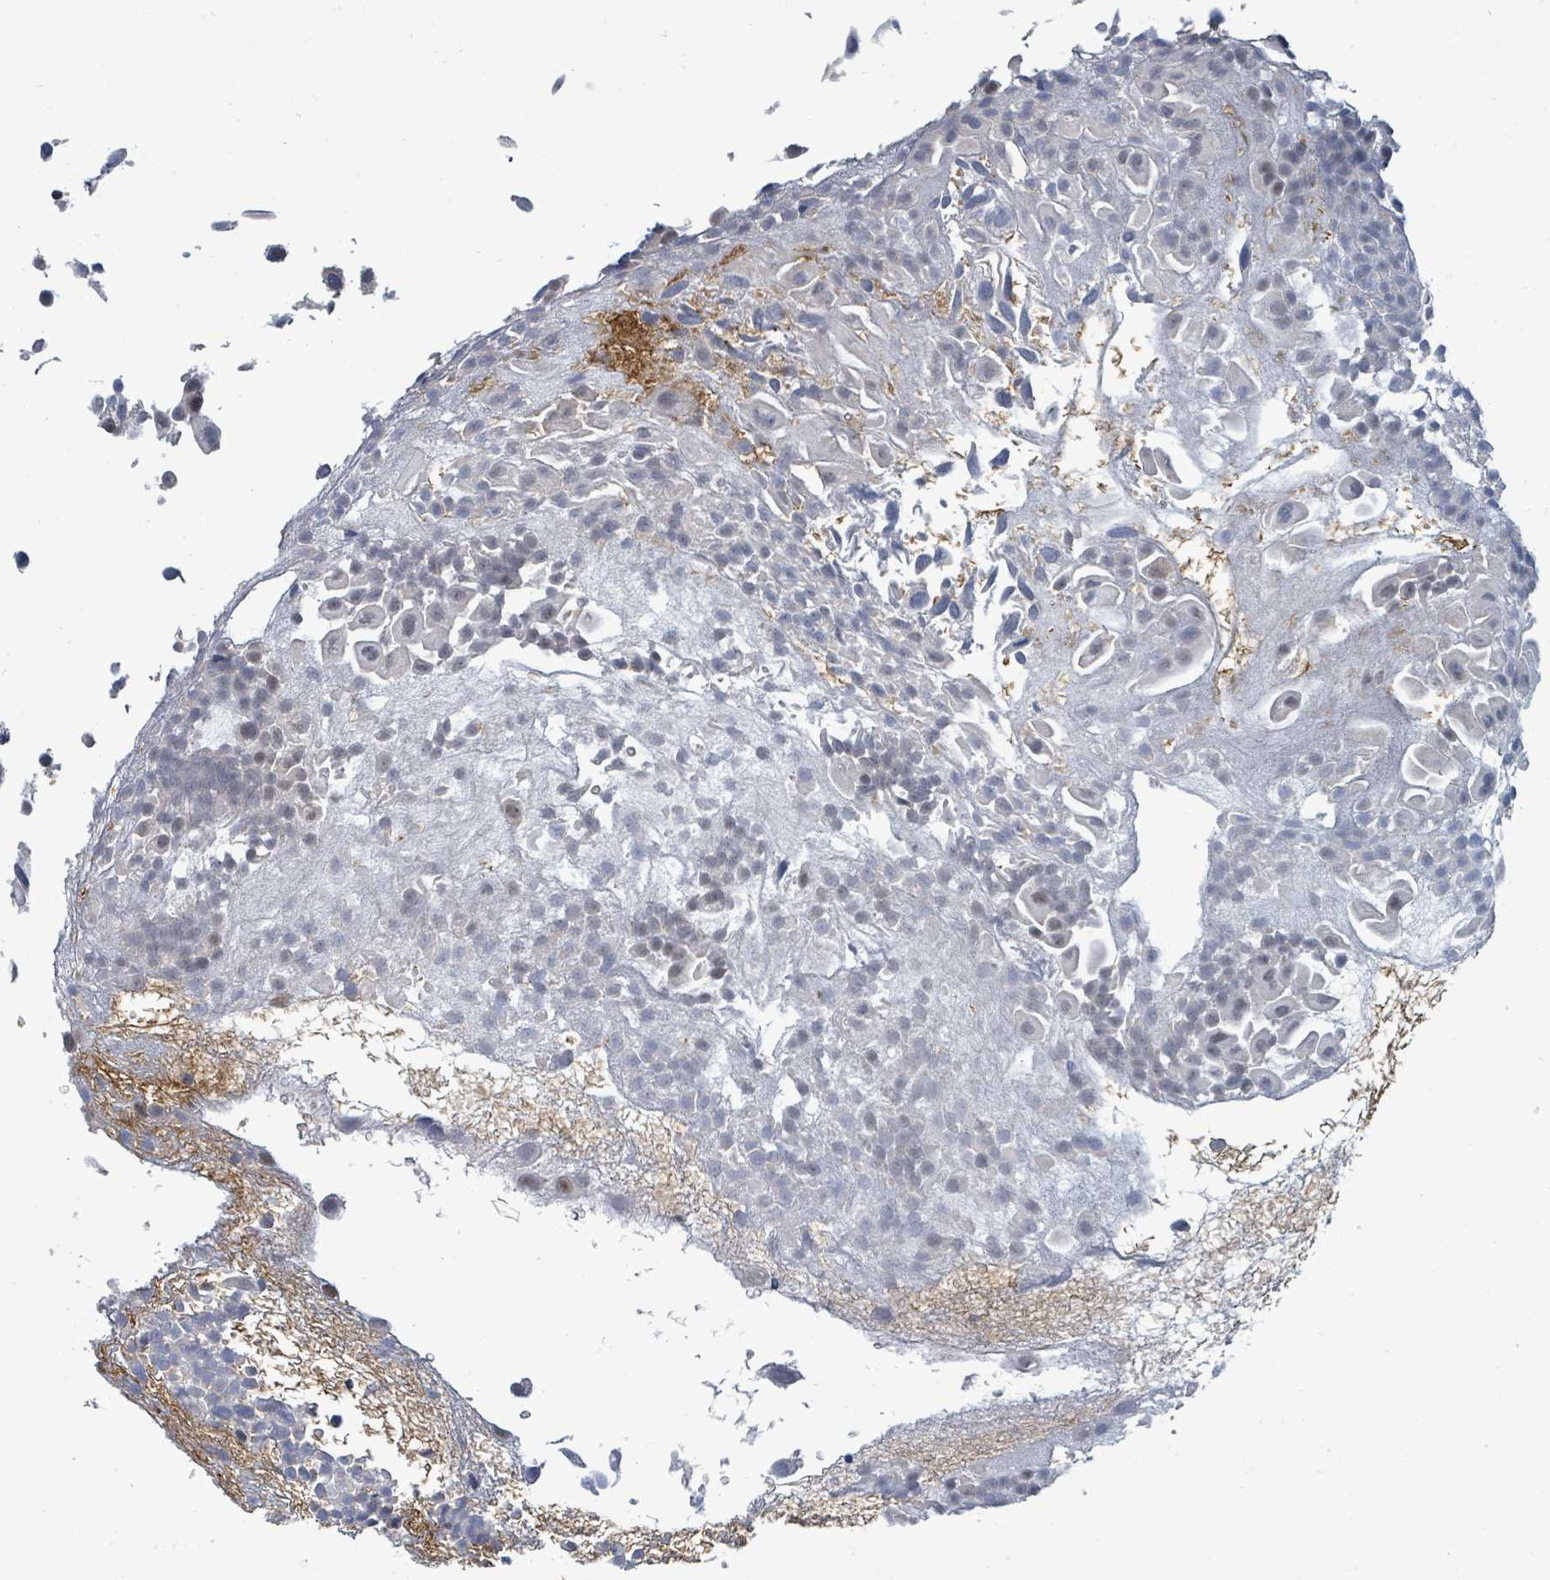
{"staining": {"intensity": "negative", "quantity": "none", "location": "none"}, "tissue": "urothelial cancer", "cell_type": "Tumor cells", "image_type": "cancer", "snomed": [{"axis": "morphology", "description": "Urothelial carcinoma, Low grade"}, {"axis": "topography", "description": "Urinary bladder"}], "caption": "IHC of human low-grade urothelial carcinoma shows no positivity in tumor cells.", "gene": "TRDMT1", "patient": {"sex": "male", "age": 88}}